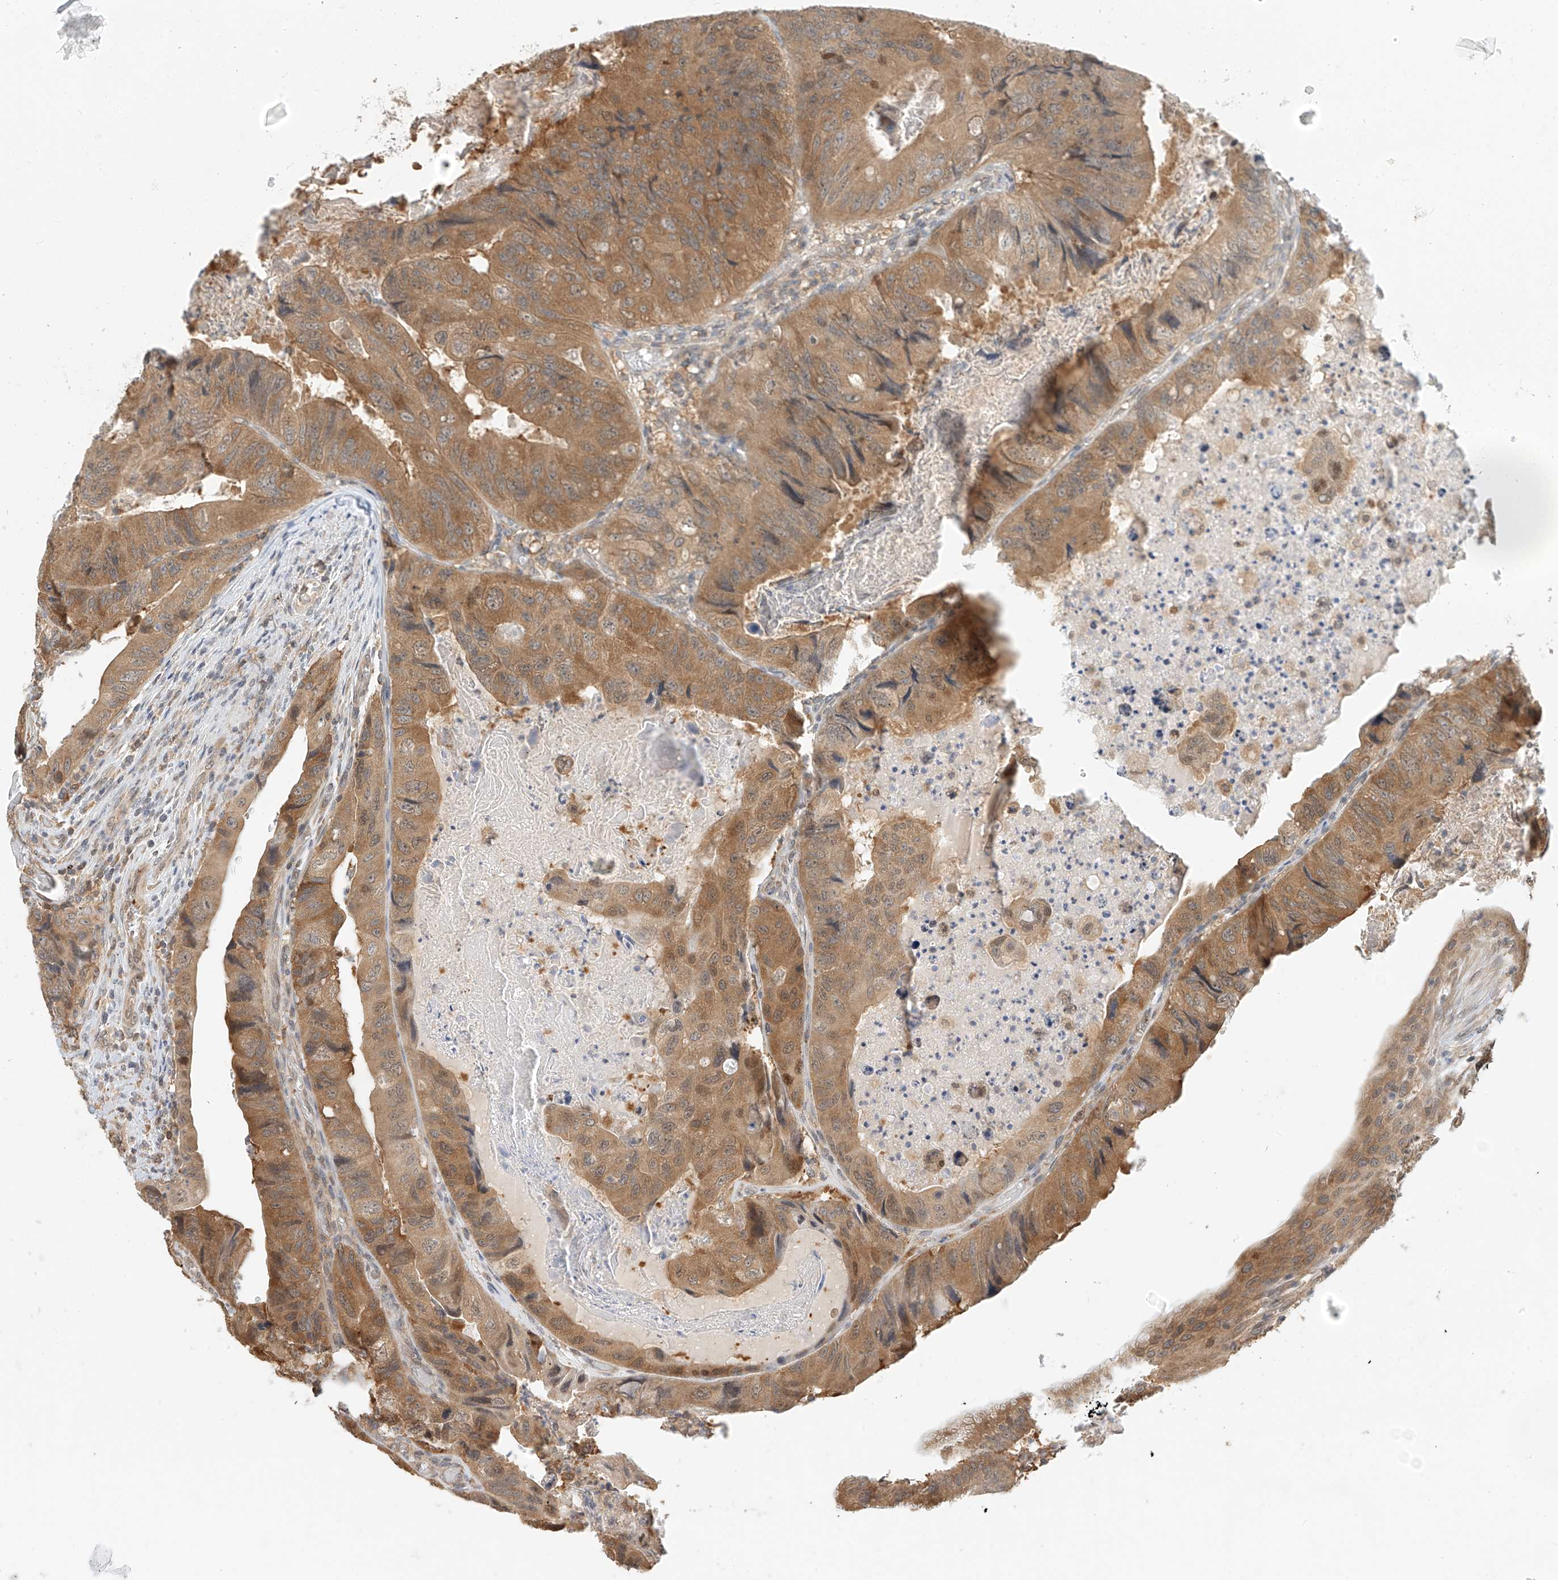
{"staining": {"intensity": "moderate", "quantity": ">75%", "location": "cytoplasmic/membranous"}, "tissue": "colorectal cancer", "cell_type": "Tumor cells", "image_type": "cancer", "snomed": [{"axis": "morphology", "description": "Adenocarcinoma, NOS"}, {"axis": "topography", "description": "Rectum"}], "caption": "Protein staining of colorectal cancer tissue displays moderate cytoplasmic/membranous positivity in approximately >75% of tumor cells. The staining was performed using DAB to visualize the protein expression in brown, while the nuclei were stained in blue with hematoxylin (Magnification: 20x).", "gene": "PPA2", "patient": {"sex": "male", "age": 63}}